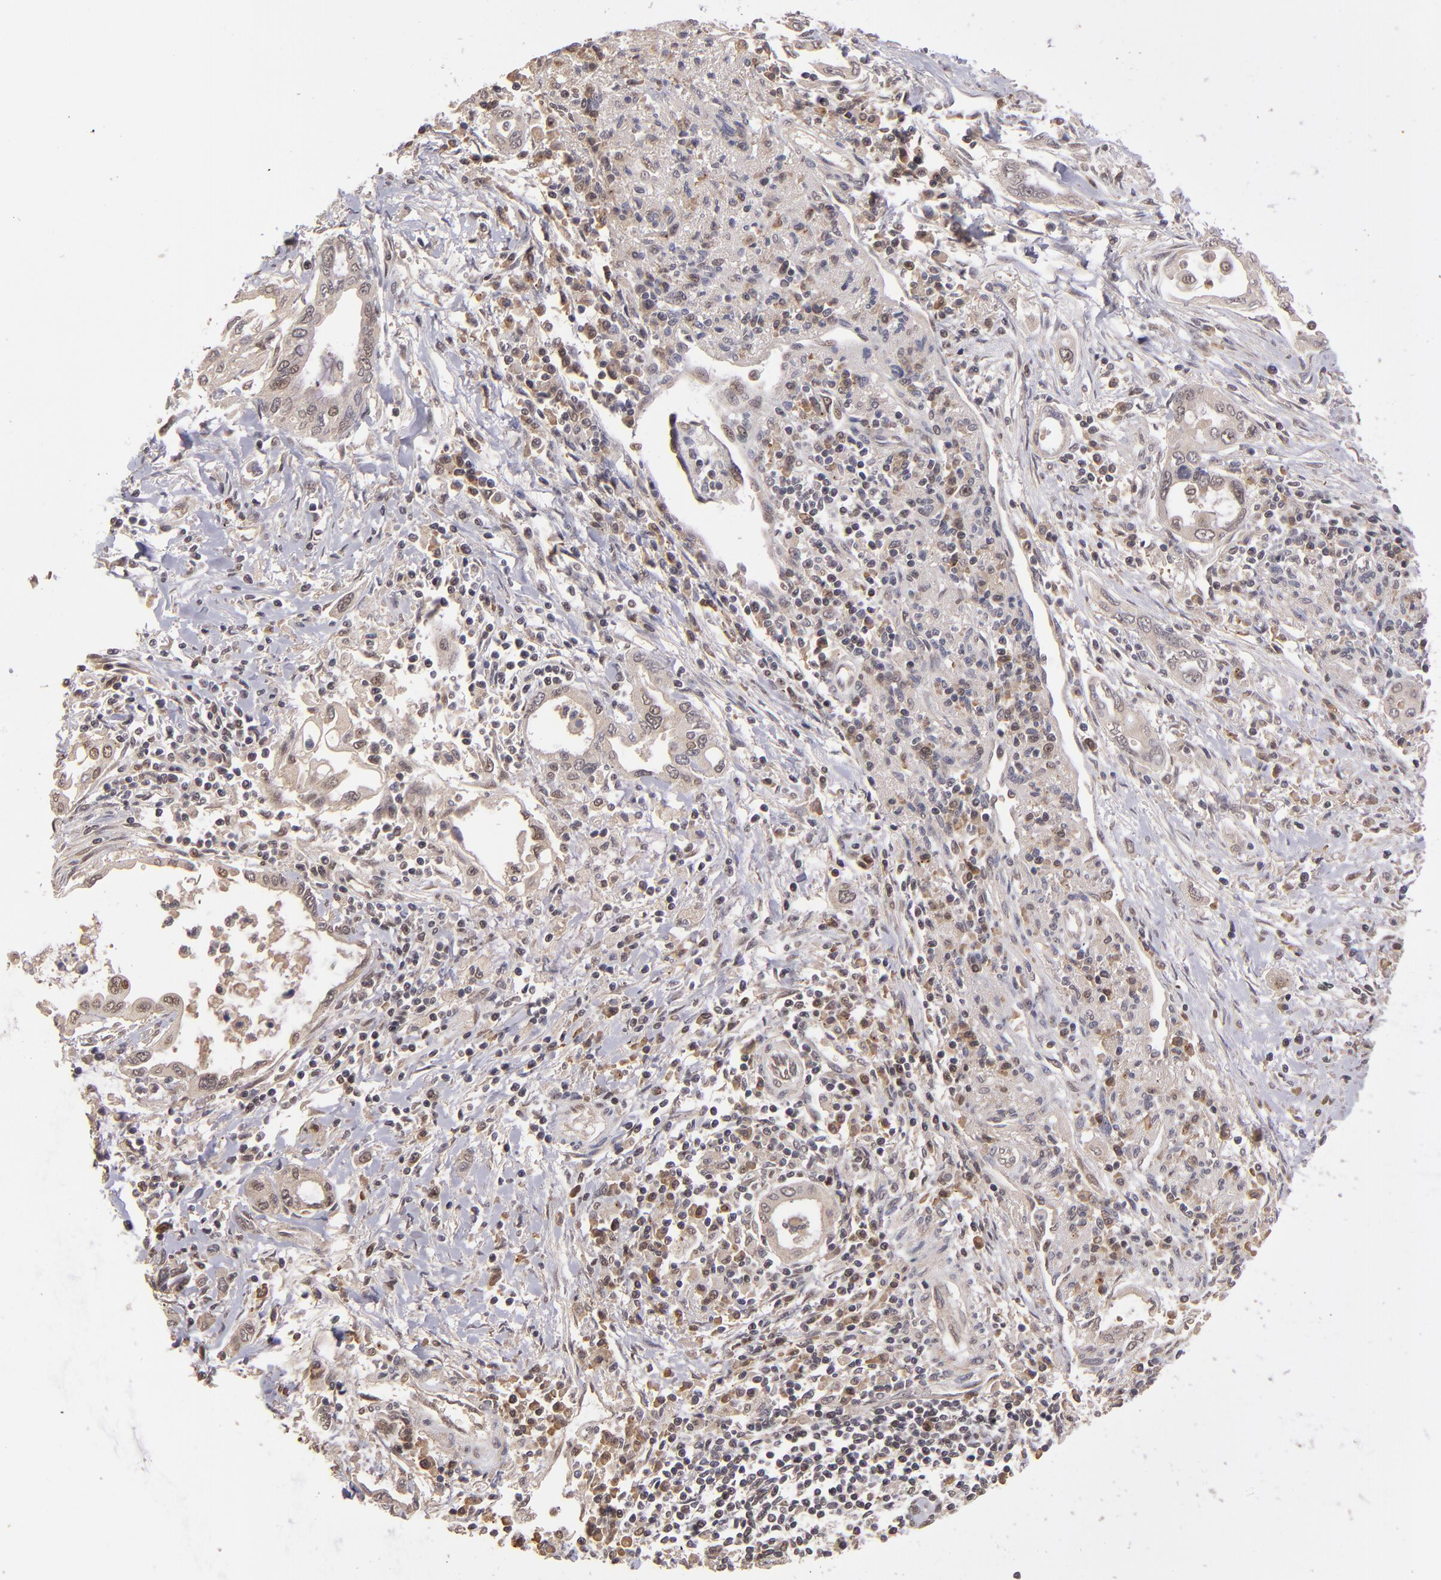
{"staining": {"intensity": "moderate", "quantity": ">75%", "location": "nuclear"}, "tissue": "pancreatic cancer", "cell_type": "Tumor cells", "image_type": "cancer", "snomed": [{"axis": "morphology", "description": "Adenocarcinoma, NOS"}, {"axis": "topography", "description": "Pancreas"}], "caption": "Moderate nuclear positivity is appreciated in about >75% of tumor cells in pancreatic cancer (adenocarcinoma). (DAB (3,3'-diaminobenzidine) IHC, brown staining for protein, blue staining for nuclei).", "gene": "ABHD12B", "patient": {"sex": "female", "age": 57}}